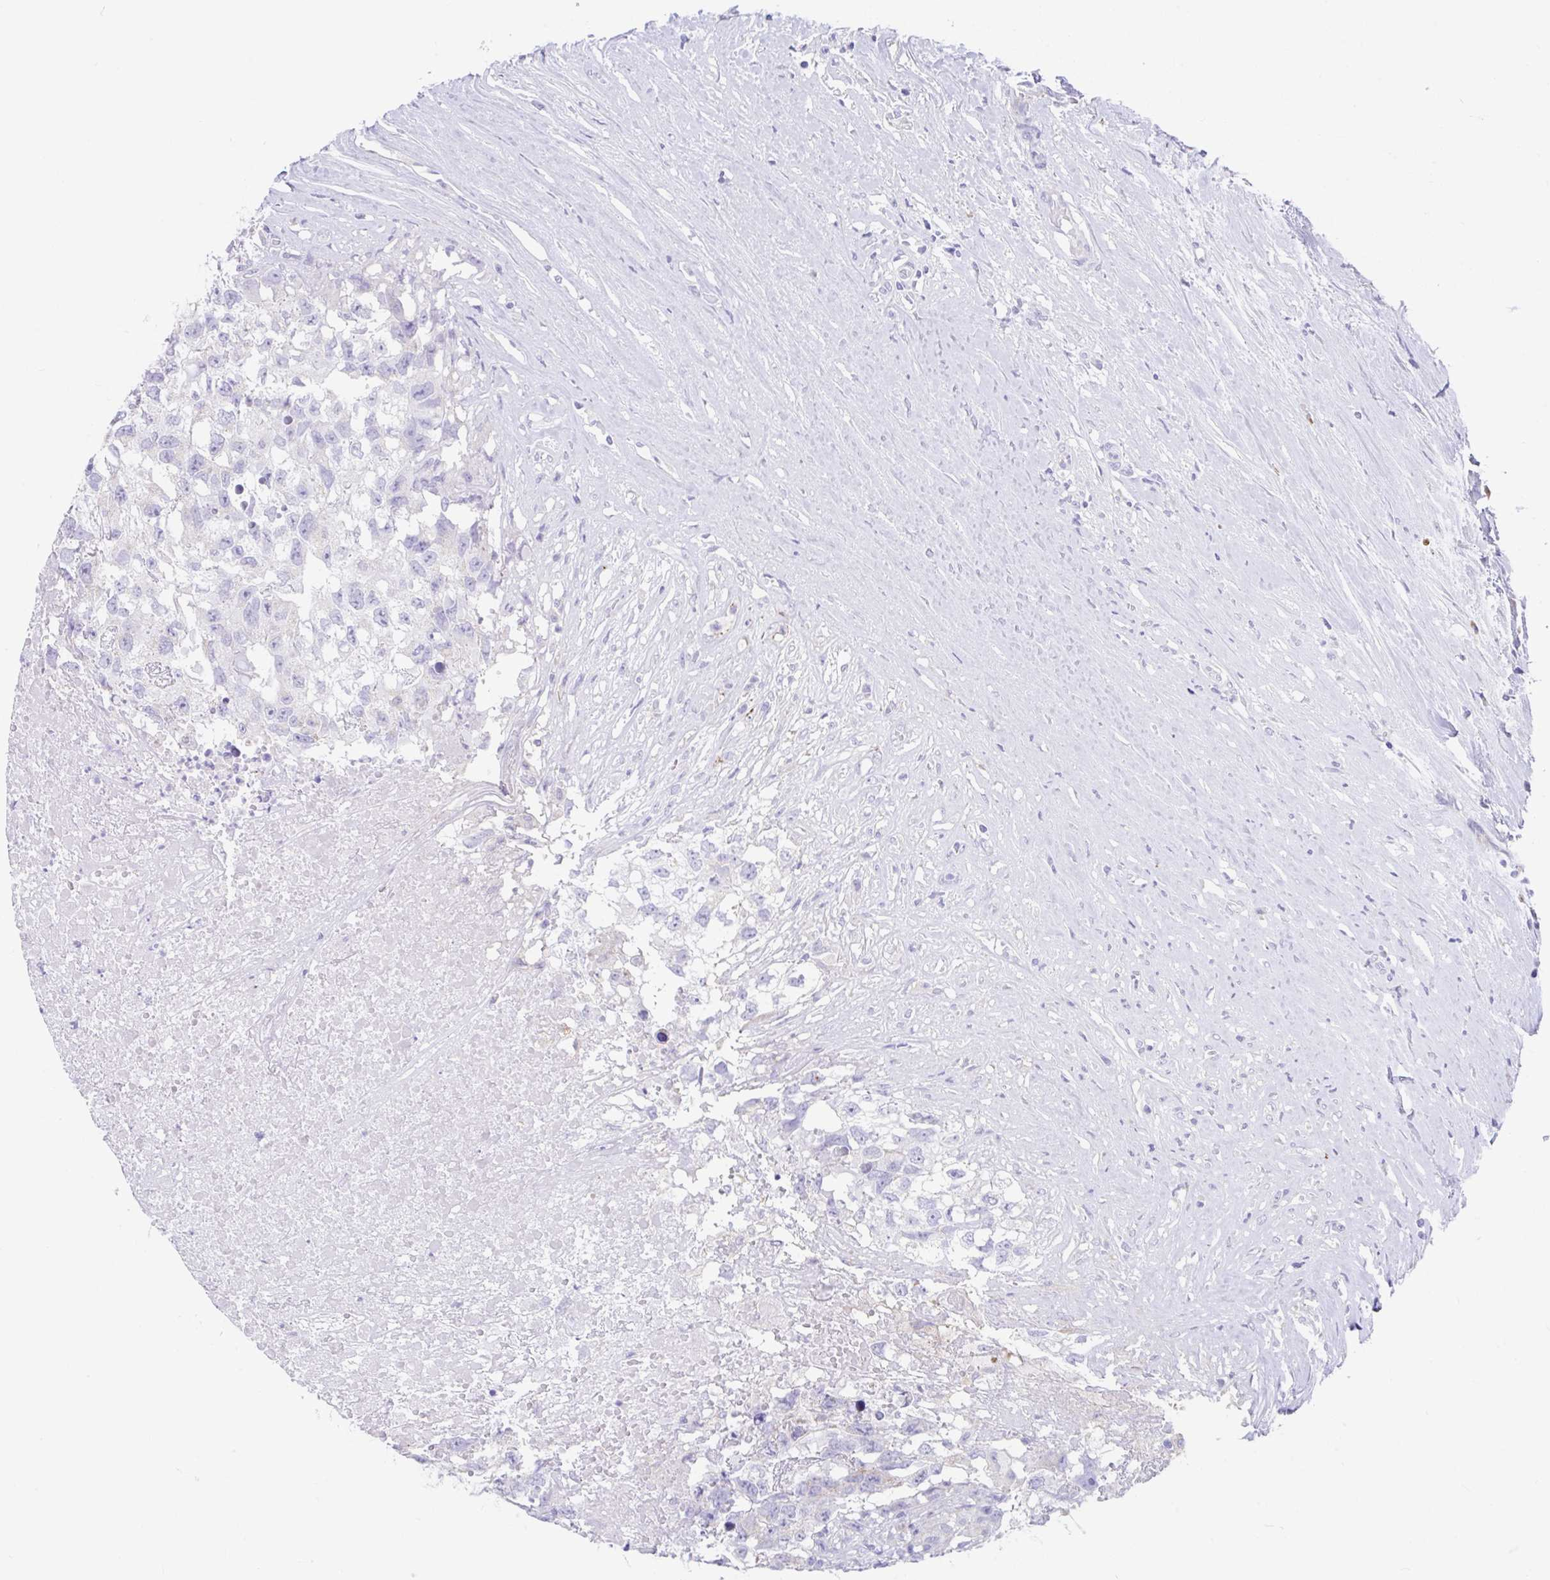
{"staining": {"intensity": "negative", "quantity": "none", "location": "none"}, "tissue": "testis cancer", "cell_type": "Tumor cells", "image_type": "cancer", "snomed": [{"axis": "morphology", "description": "Carcinoma, Embryonal, NOS"}, {"axis": "topography", "description": "Testis"}], "caption": "Immunohistochemical staining of testis cancer demonstrates no significant positivity in tumor cells.", "gene": "CCSAP", "patient": {"sex": "male", "age": 83}}